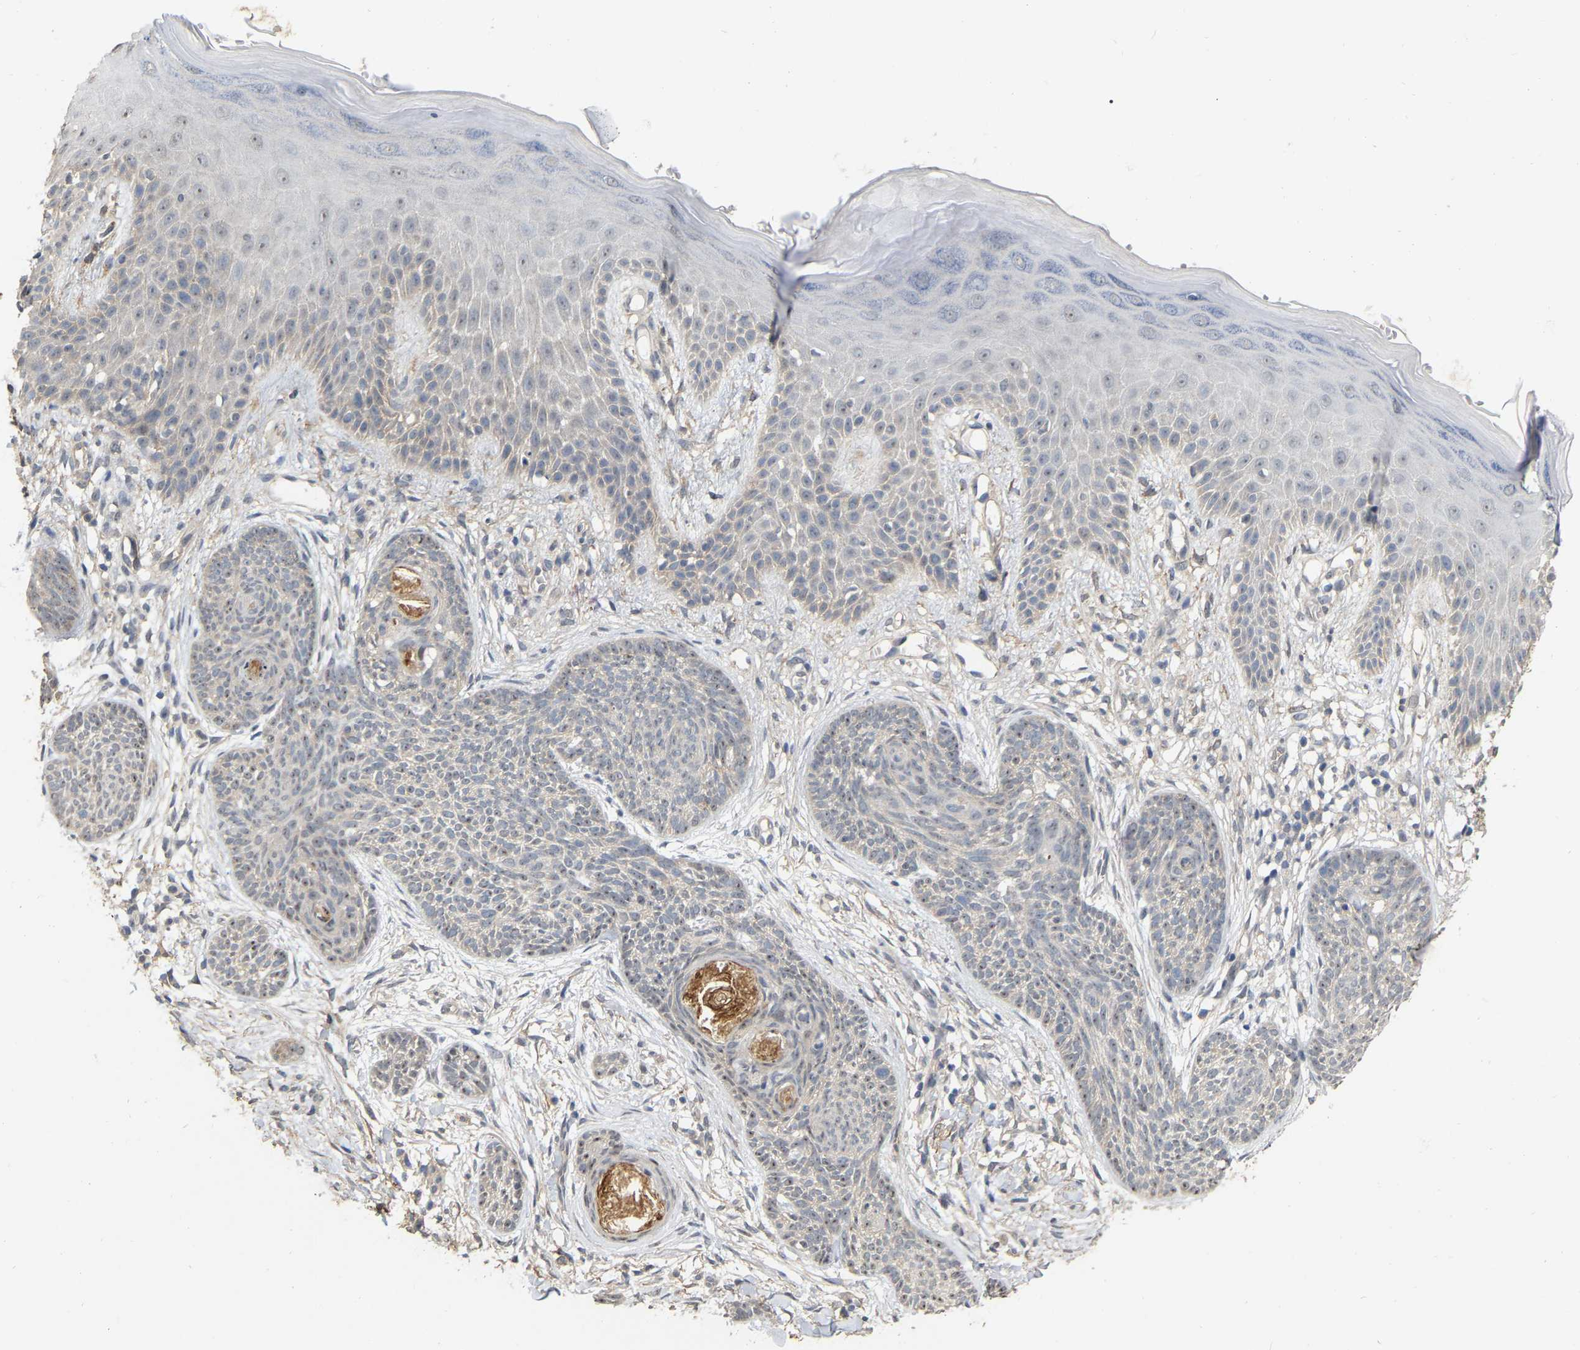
{"staining": {"intensity": "weak", "quantity": ">75%", "location": "nuclear"}, "tissue": "skin cancer", "cell_type": "Tumor cells", "image_type": "cancer", "snomed": [{"axis": "morphology", "description": "Basal cell carcinoma"}, {"axis": "topography", "description": "Skin"}], "caption": "Immunohistochemistry of human skin basal cell carcinoma exhibits low levels of weak nuclear staining in approximately >75% of tumor cells.", "gene": "RUVBL1", "patient": {"sex": "female", "age": 59}}